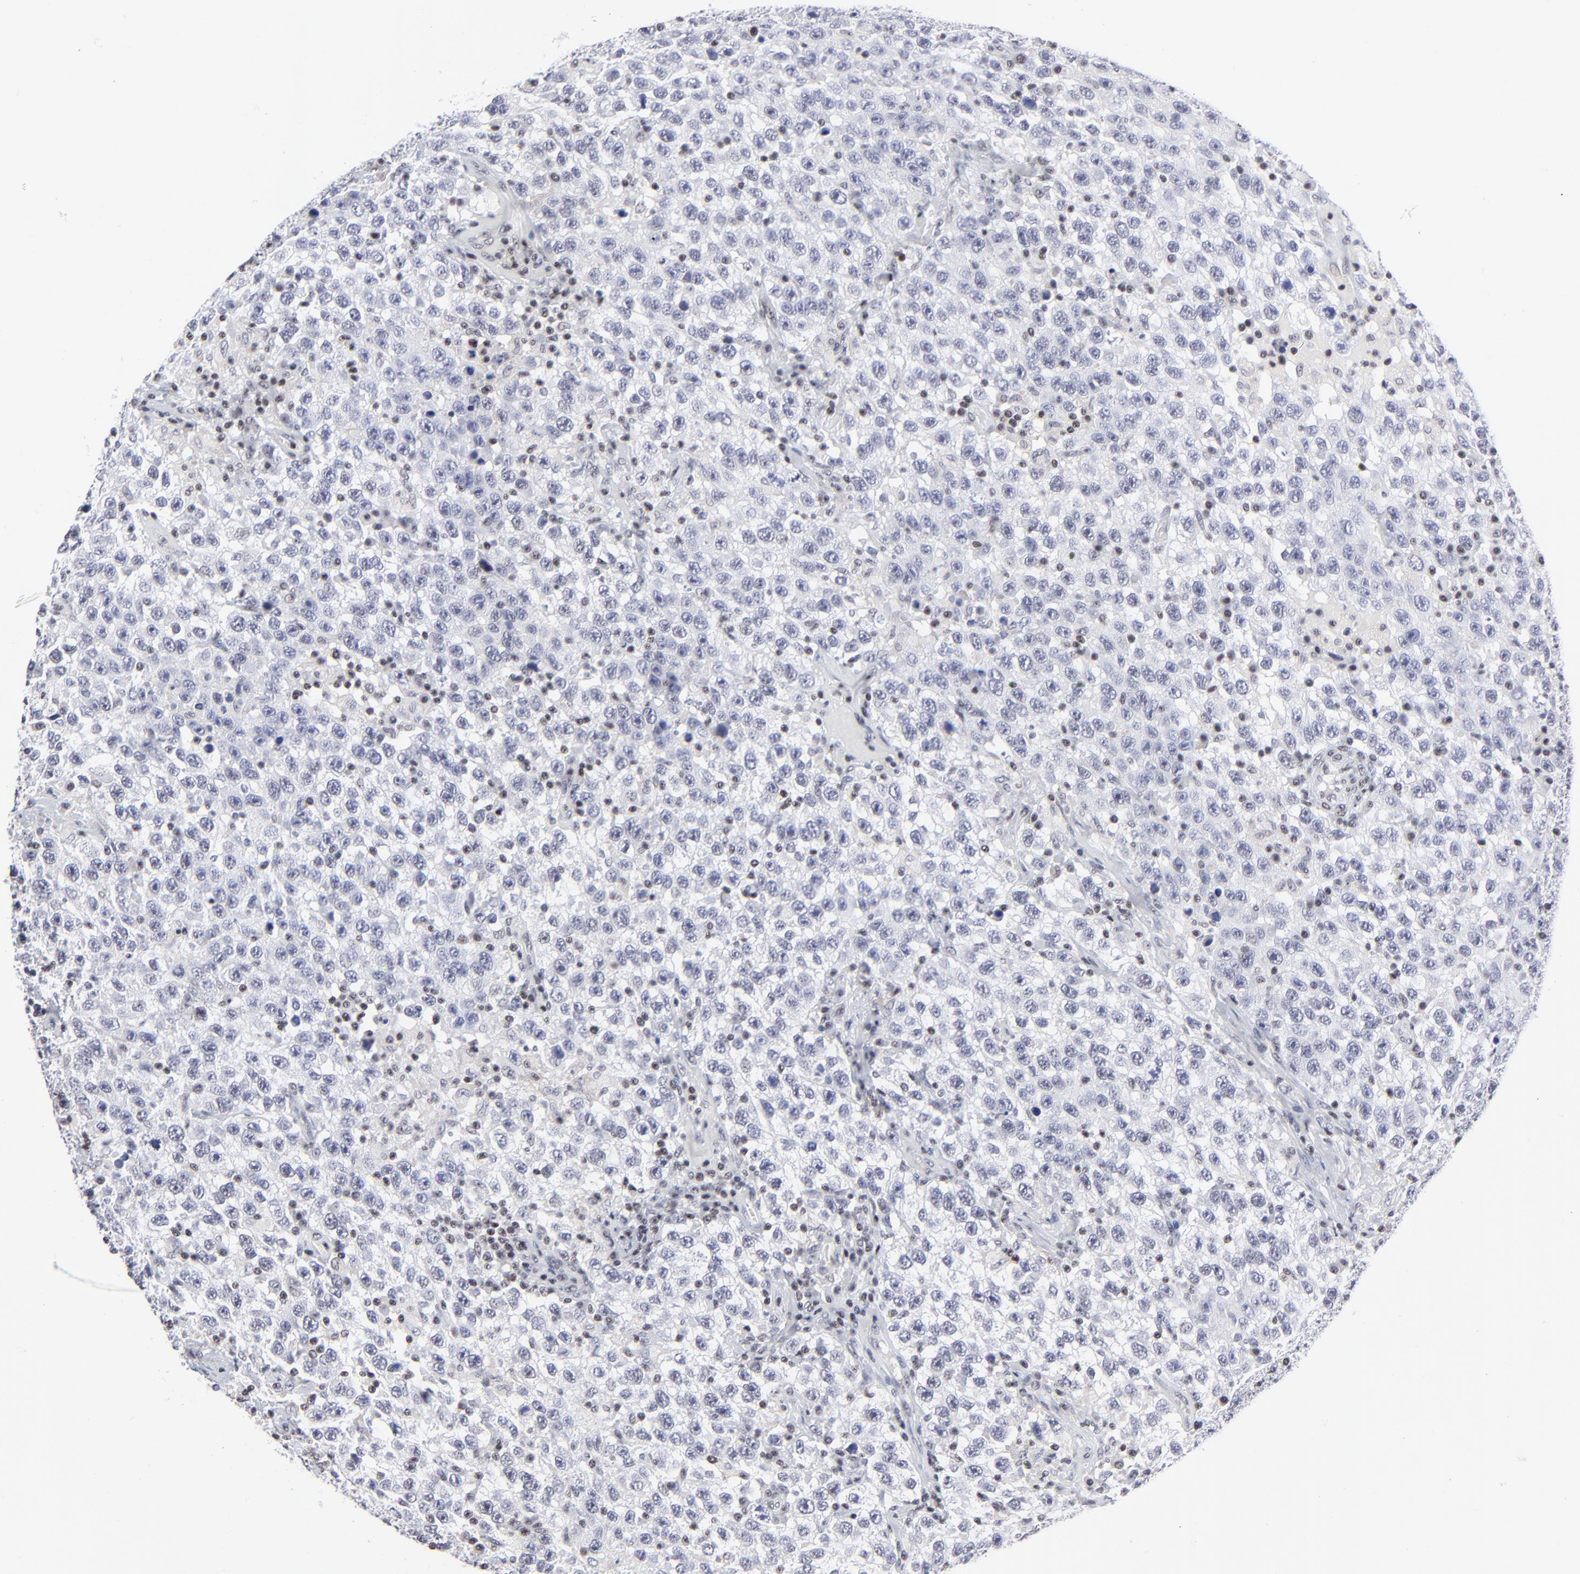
{"staining": {"intensity": "negative", "quantity": "none", "location": "none"}, "tissue": "testis cancer", "cell_type": "Tumor cells", "image_type": "cancer", "snomed": [{"axis": "morphology", "description": "Seminoma, NOS"}, {"axis": "topography", "description": "Testis"}], "caption": "A high-resolution photomicrograph shows immunohistochemistry staining of seminoma (testis), which reveals no significant positivity in tumor cells.", "gene": "SP2", "patient": {"sex": "male", "age": 41}}